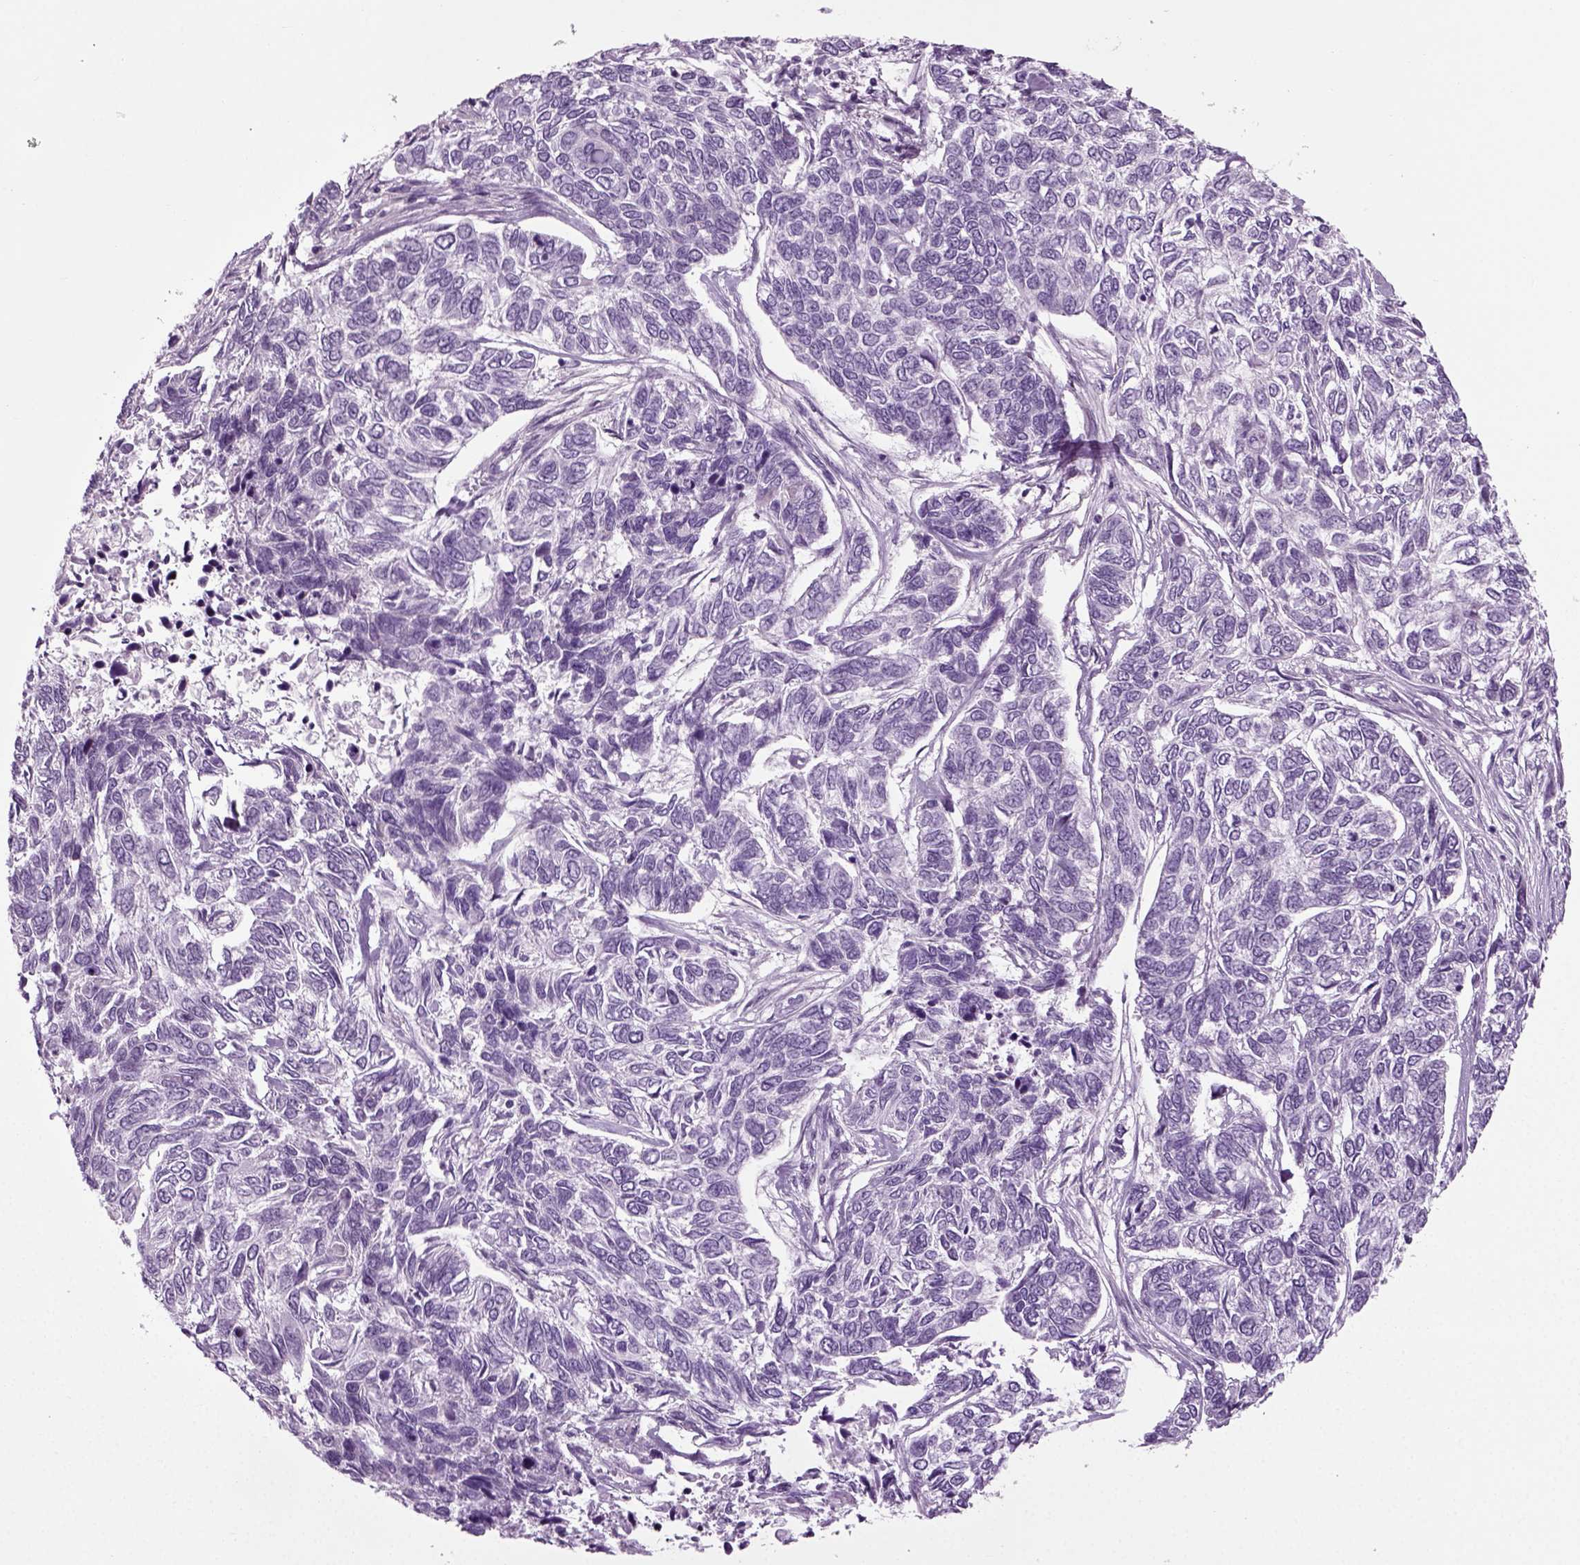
{"staining": {"intensity": "negative", "quantity": "none", "location": "none"}, "tissue": "skin cancer", "cell_type": "Tumor cells", "image_type": "cancer", "snomed": [{"axis": "morphology", "description": "Basal cell carcinoma"}, {"axis": "topography", "description": "Skin"}], "caption": "Skin basal cell carcinoma stained for a protein using IHC exhibits no expression tumor cells.", "gene": "ZC2HC1C", "patient": {"sex": "female", "age": 65}}